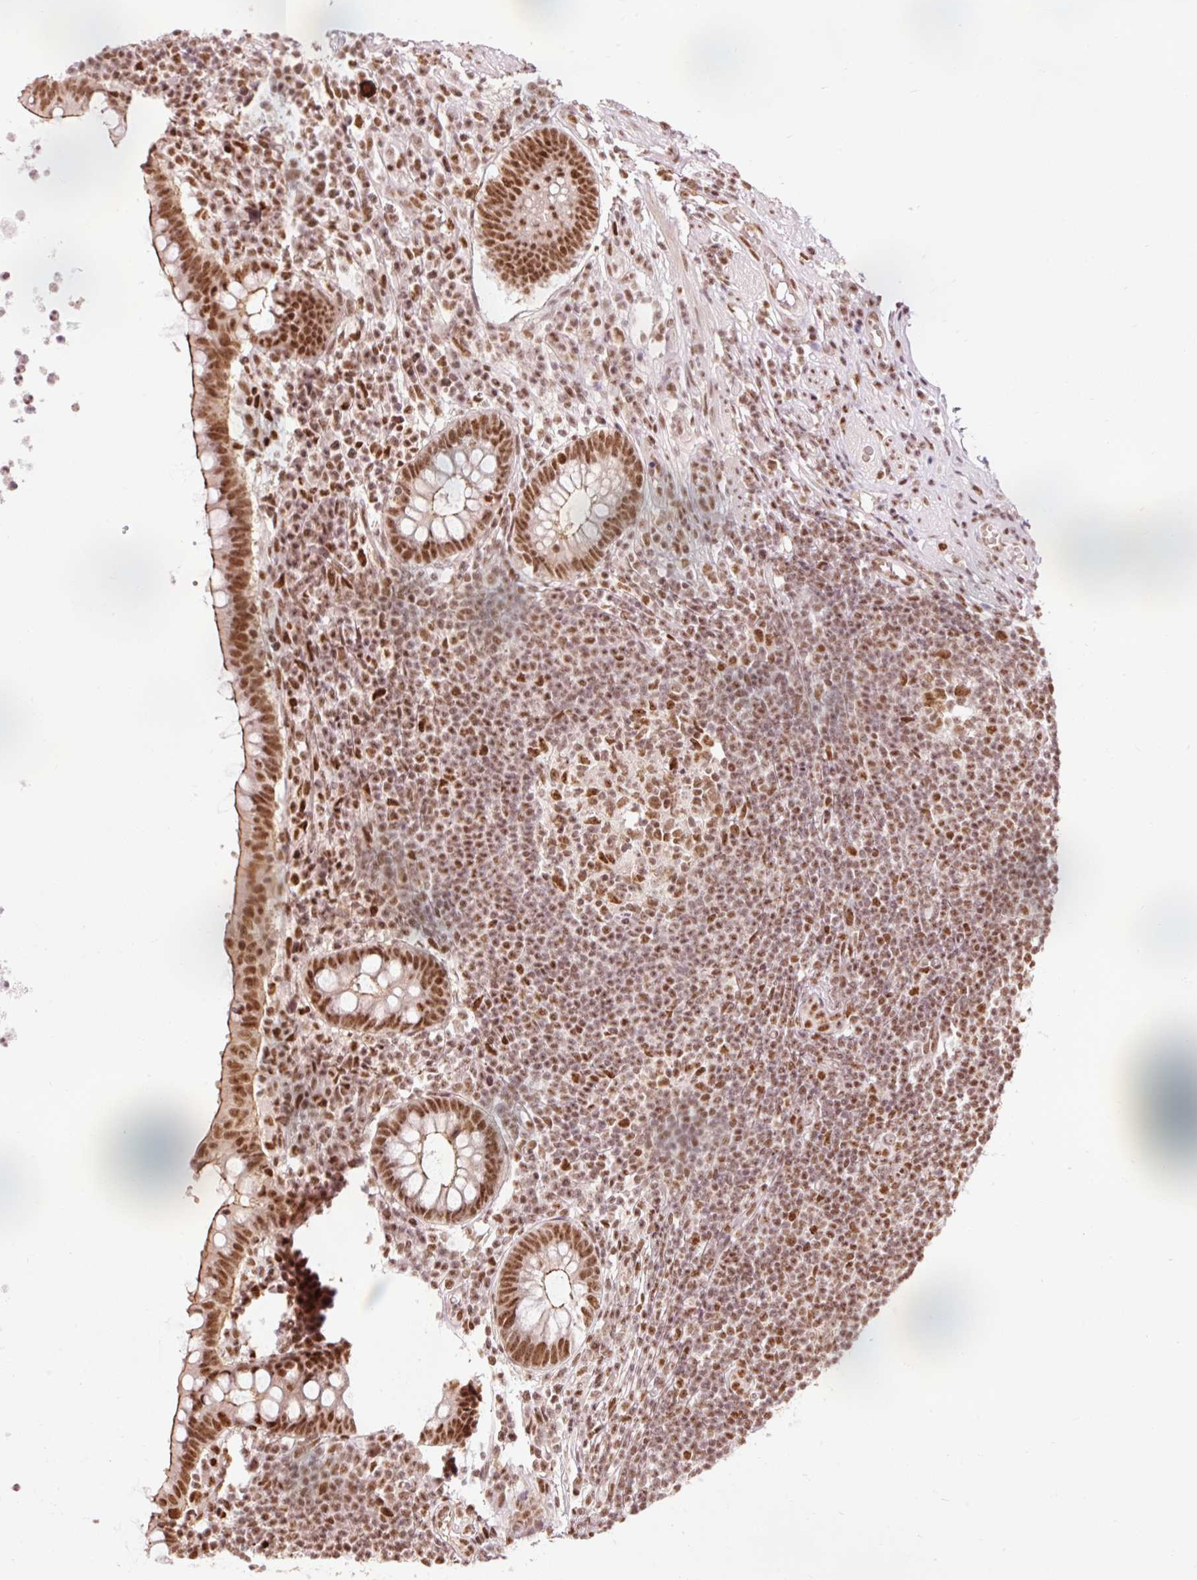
{"staining": {"intensity": "strong", "quantity": ">75%", "location": "cytoplasmic/membranous,nuclear"}, "tissue": "appendix", "cell_type": "Glandular cells", "image_type": "normal", "snomed": [{"axis": "morphology", "description": "Normal tissue, NOS"}, {"axis": "topography", "description": "Appendix"}], "caption": "The image reveals a brown stain indicating the presence of a protein in the cytoplasmic/membranous,nuclear of glandular cells in appendix.", "gene": "ZBTB44", "patient": {"sex": "female", "age": 56}}